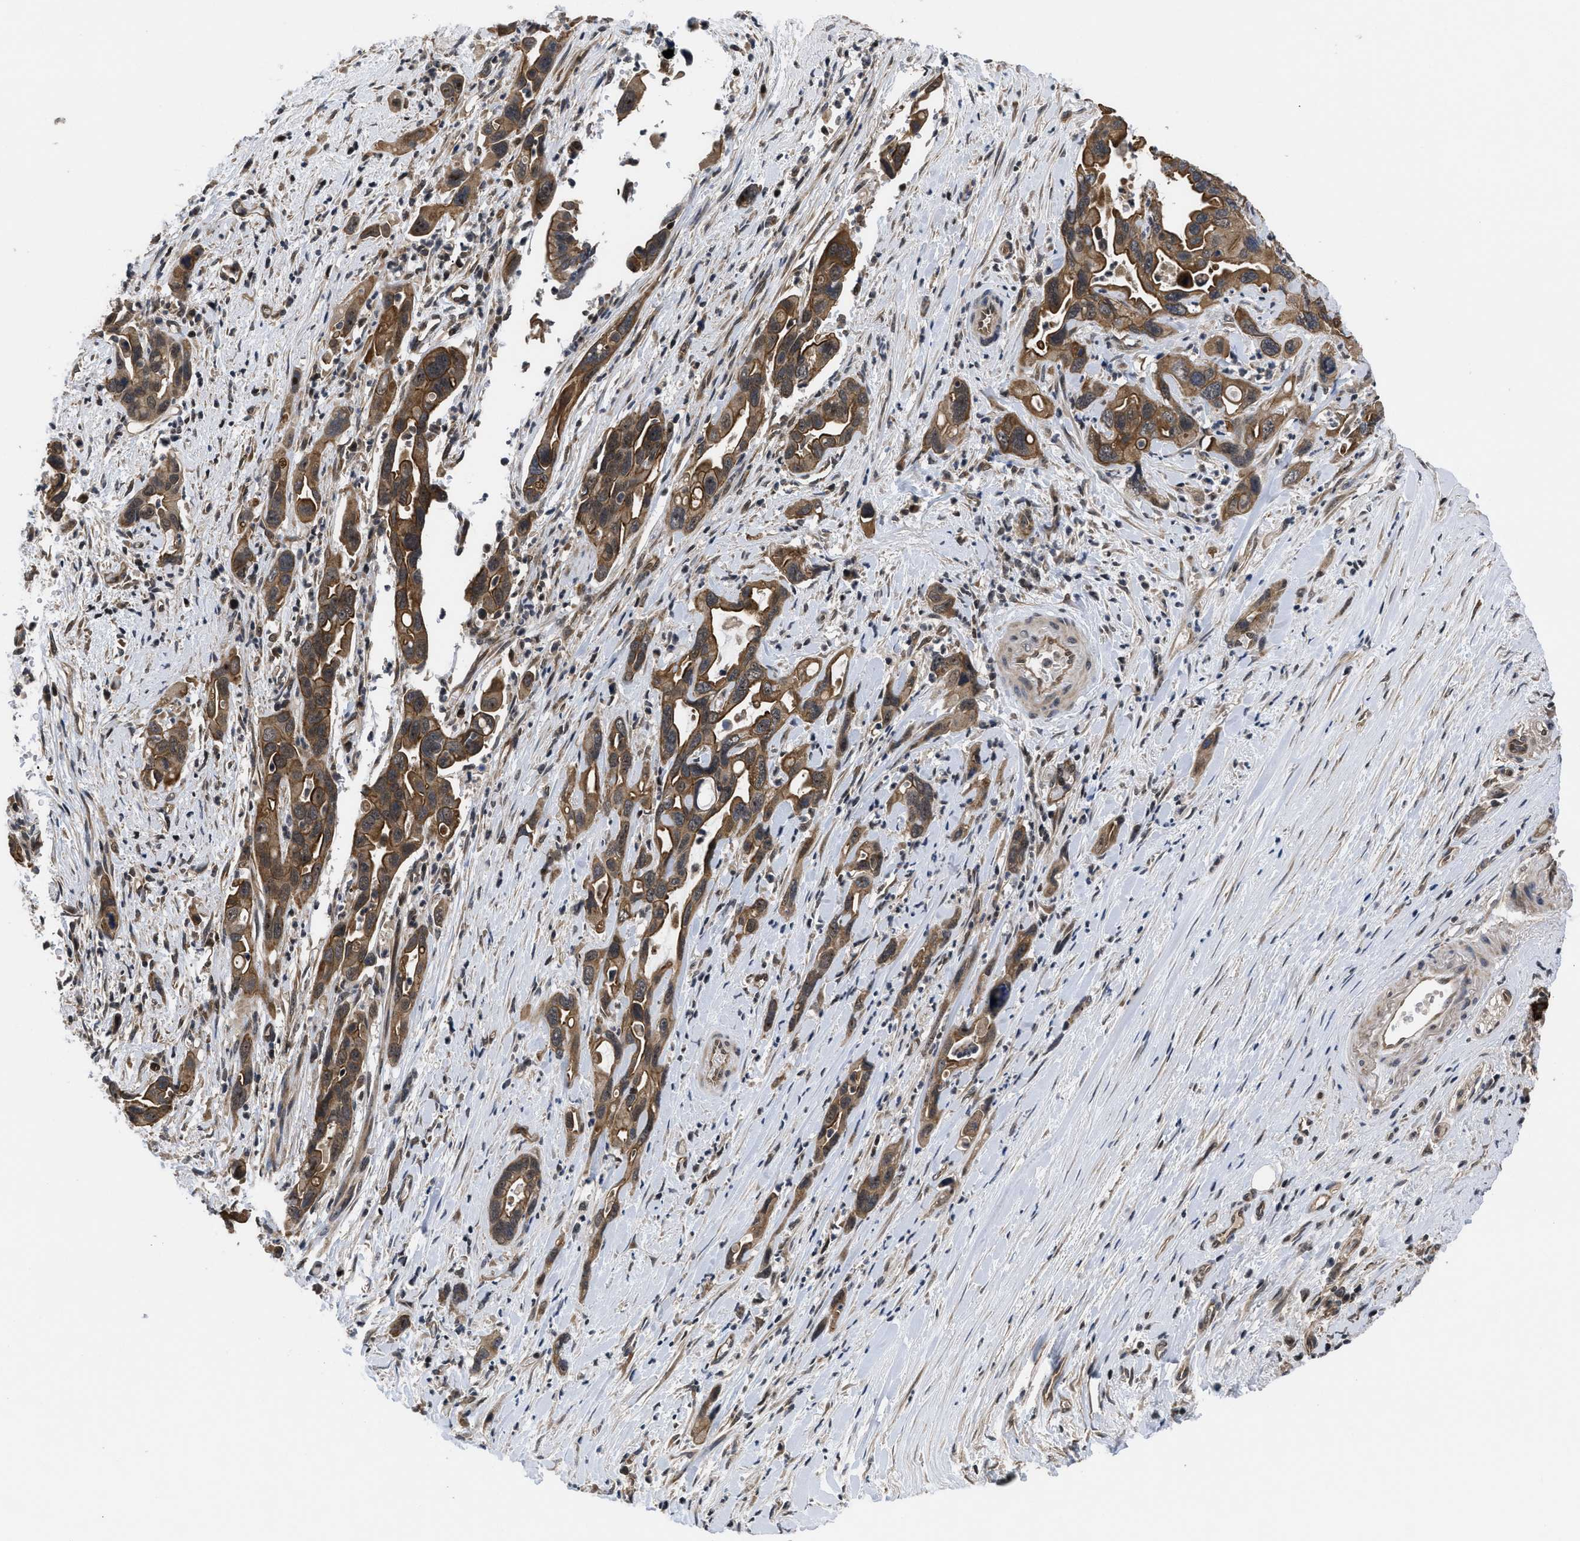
{"staining": {"intensity": "moderate", "quantity": ">75%", "location": "cytoplasmic/membranous"}, "tissue": "pancreatic cancer", "cell_type": "Tumor cells", "image_type": "cancer", "snomed": [{"axis": "morphology", "description": "Adenocarcinoma, NOS"}, {"axis": "topography", "description": "Pancreas"}], "caption": "A medium amount of moderate cytoplasmic/membranous expression is appreciated in approximately >75% of tumor cells in adenocarcinoma (pancreatic) tissue.", "gene": "DNAJC14", "patient": {"sex": "female", "age": 70}}